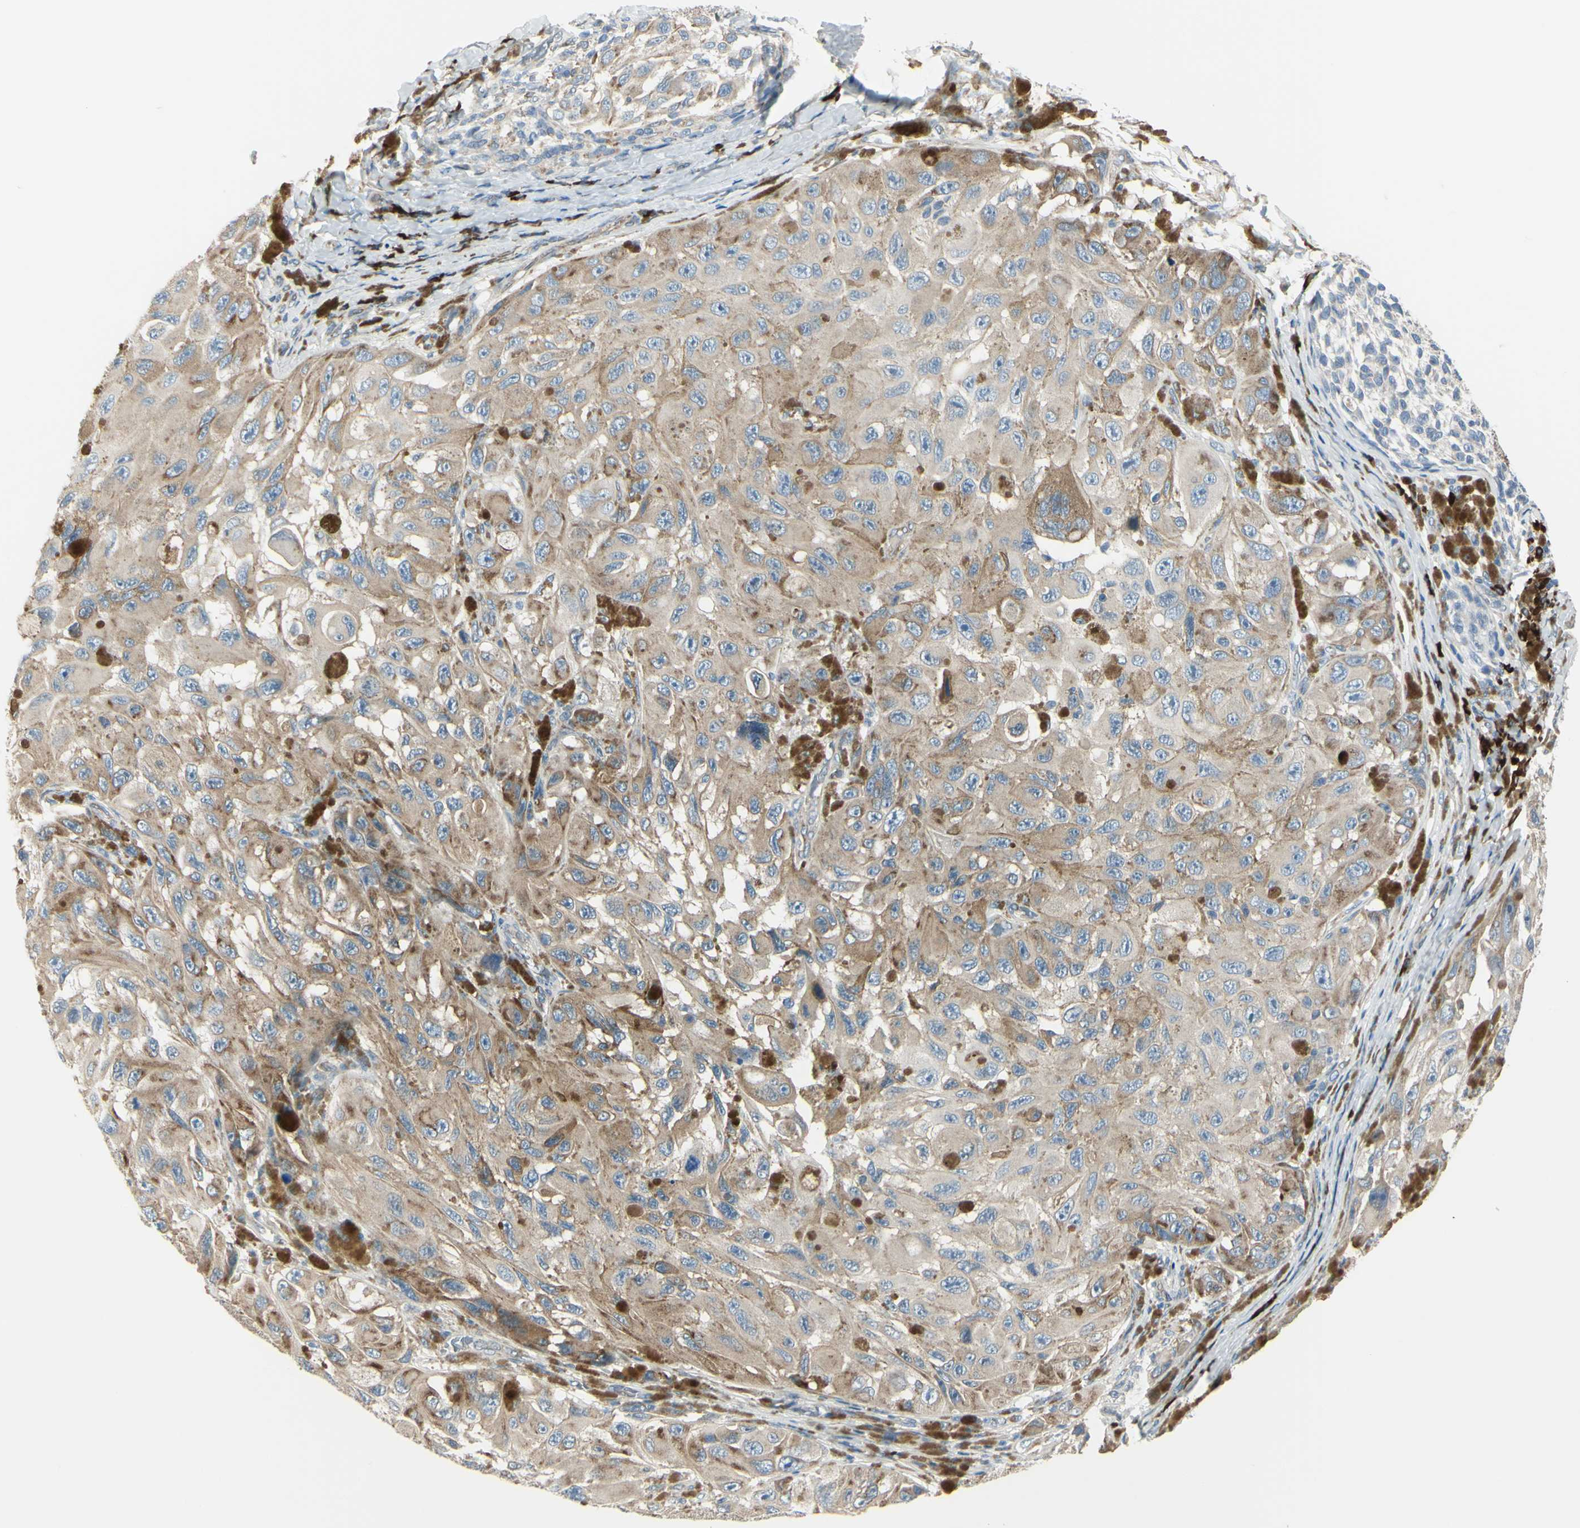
{"staining": {"intensity": "weak", "quantity": ">75%", "location": "cytoplasmic/membranous"}, "tissue": "melanoma", "cell_type": "Tumor cells", "image_type": "cancer", "snomed": [{"axis": "morphology", "description": "Malignant melanoma, NOS"}, {"axis": "topography", "description": "Skin"}], "caption": "An IHC image of tumor tissue is shown. Protein staining in brown shows weak cytoplasmic/membranous positivity in melanoma within tumor cells.", "gene": "SELENOS", "patient": {"sex": "female", "age": 73}}